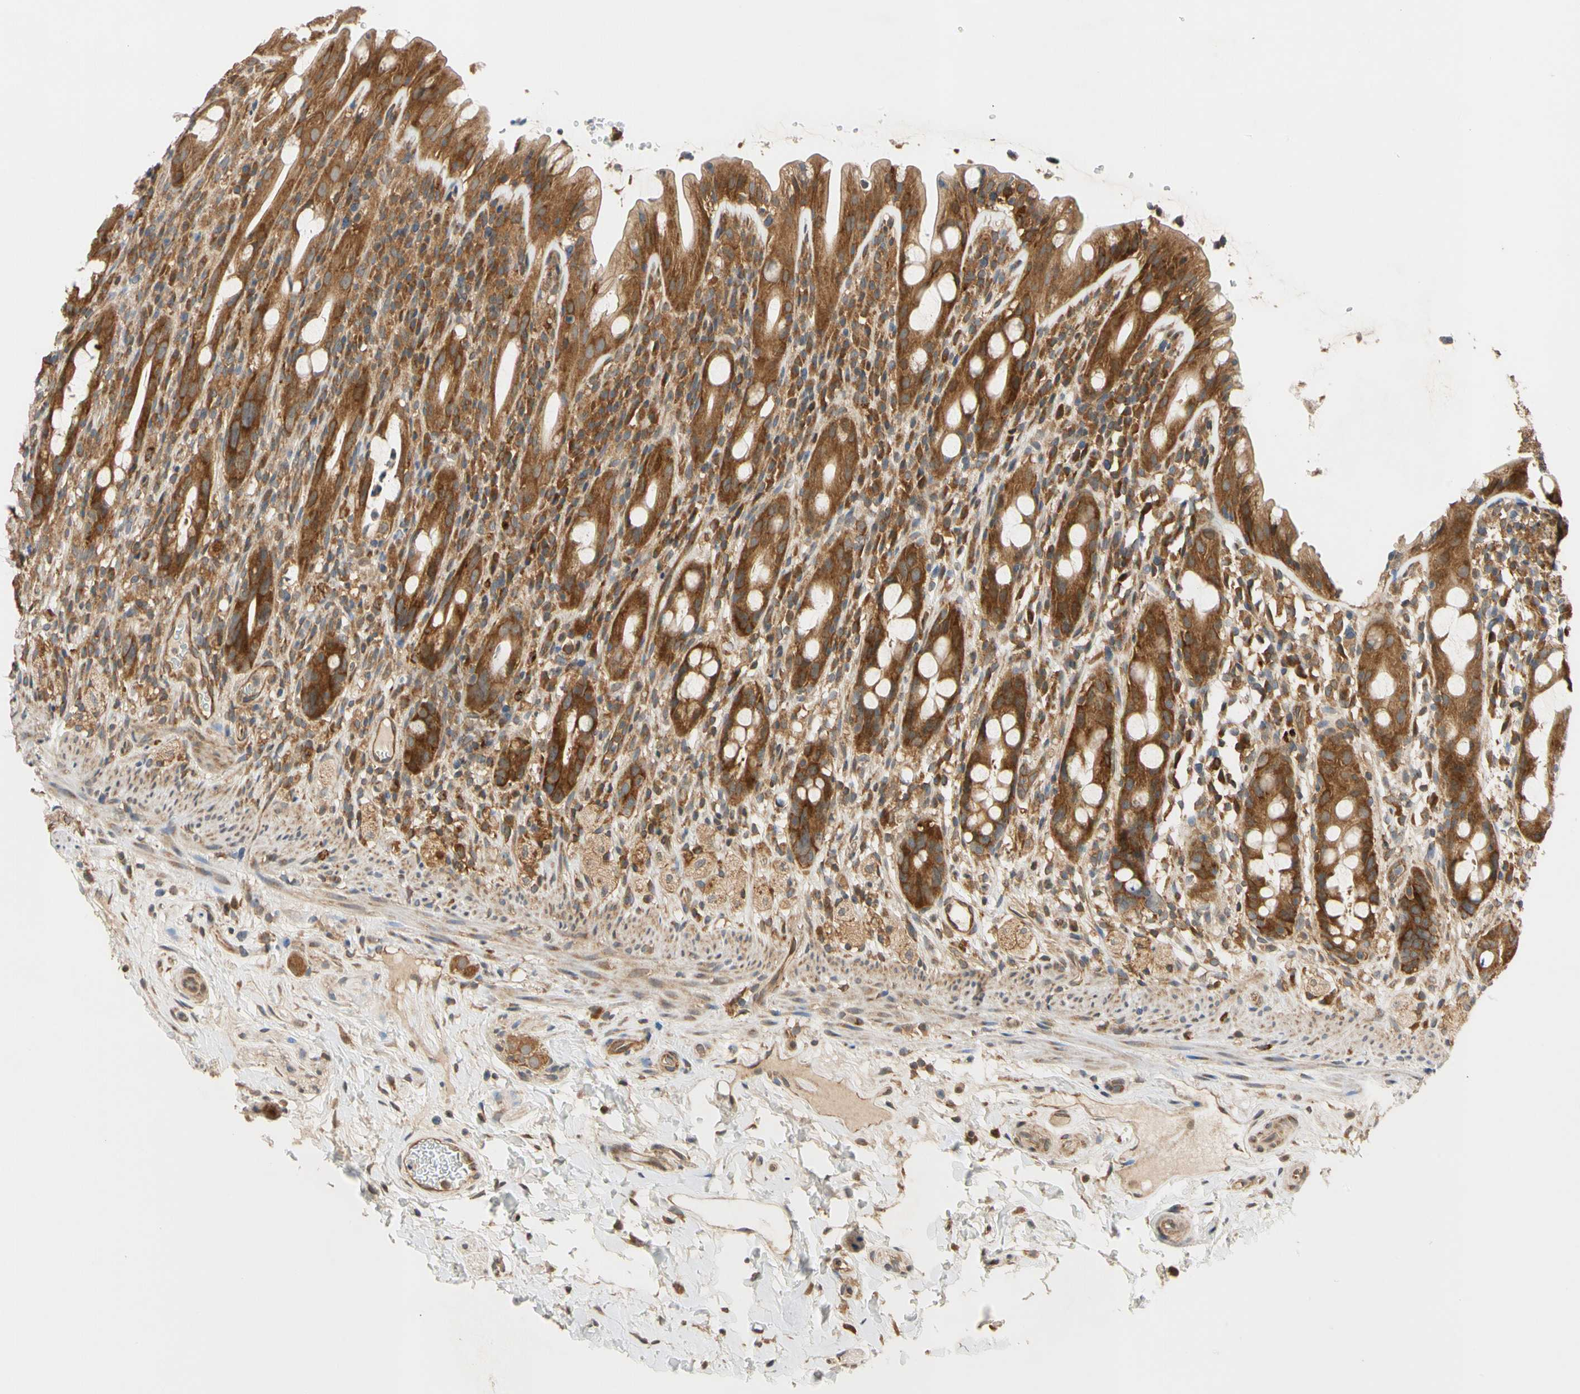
{"staining": {"intensity": "strong", "quantity": ">75%", "location": "cytoplasmic/membranous"}, "tissue": "rectum", "cell_type": "Glandular cells", "image_type": "normal", "snomed": [{"axis": "morphology", "description": "Normal tissue, NOS"}, {"axis": "topography", "description": "Rectum"}], "caption": "Immunohistochemistry micrograph of benign rectum: human rectum stained using immunohistochemistry (IHC) demonstrates high levels of strong protein expression localized specifically in the cytoplasmic/membranous of glandular cells, appearing as a cytoplasmic/membranous brown color.", "gene": "ANKHD1", "patient": {"sex": "male", "age": 44}}